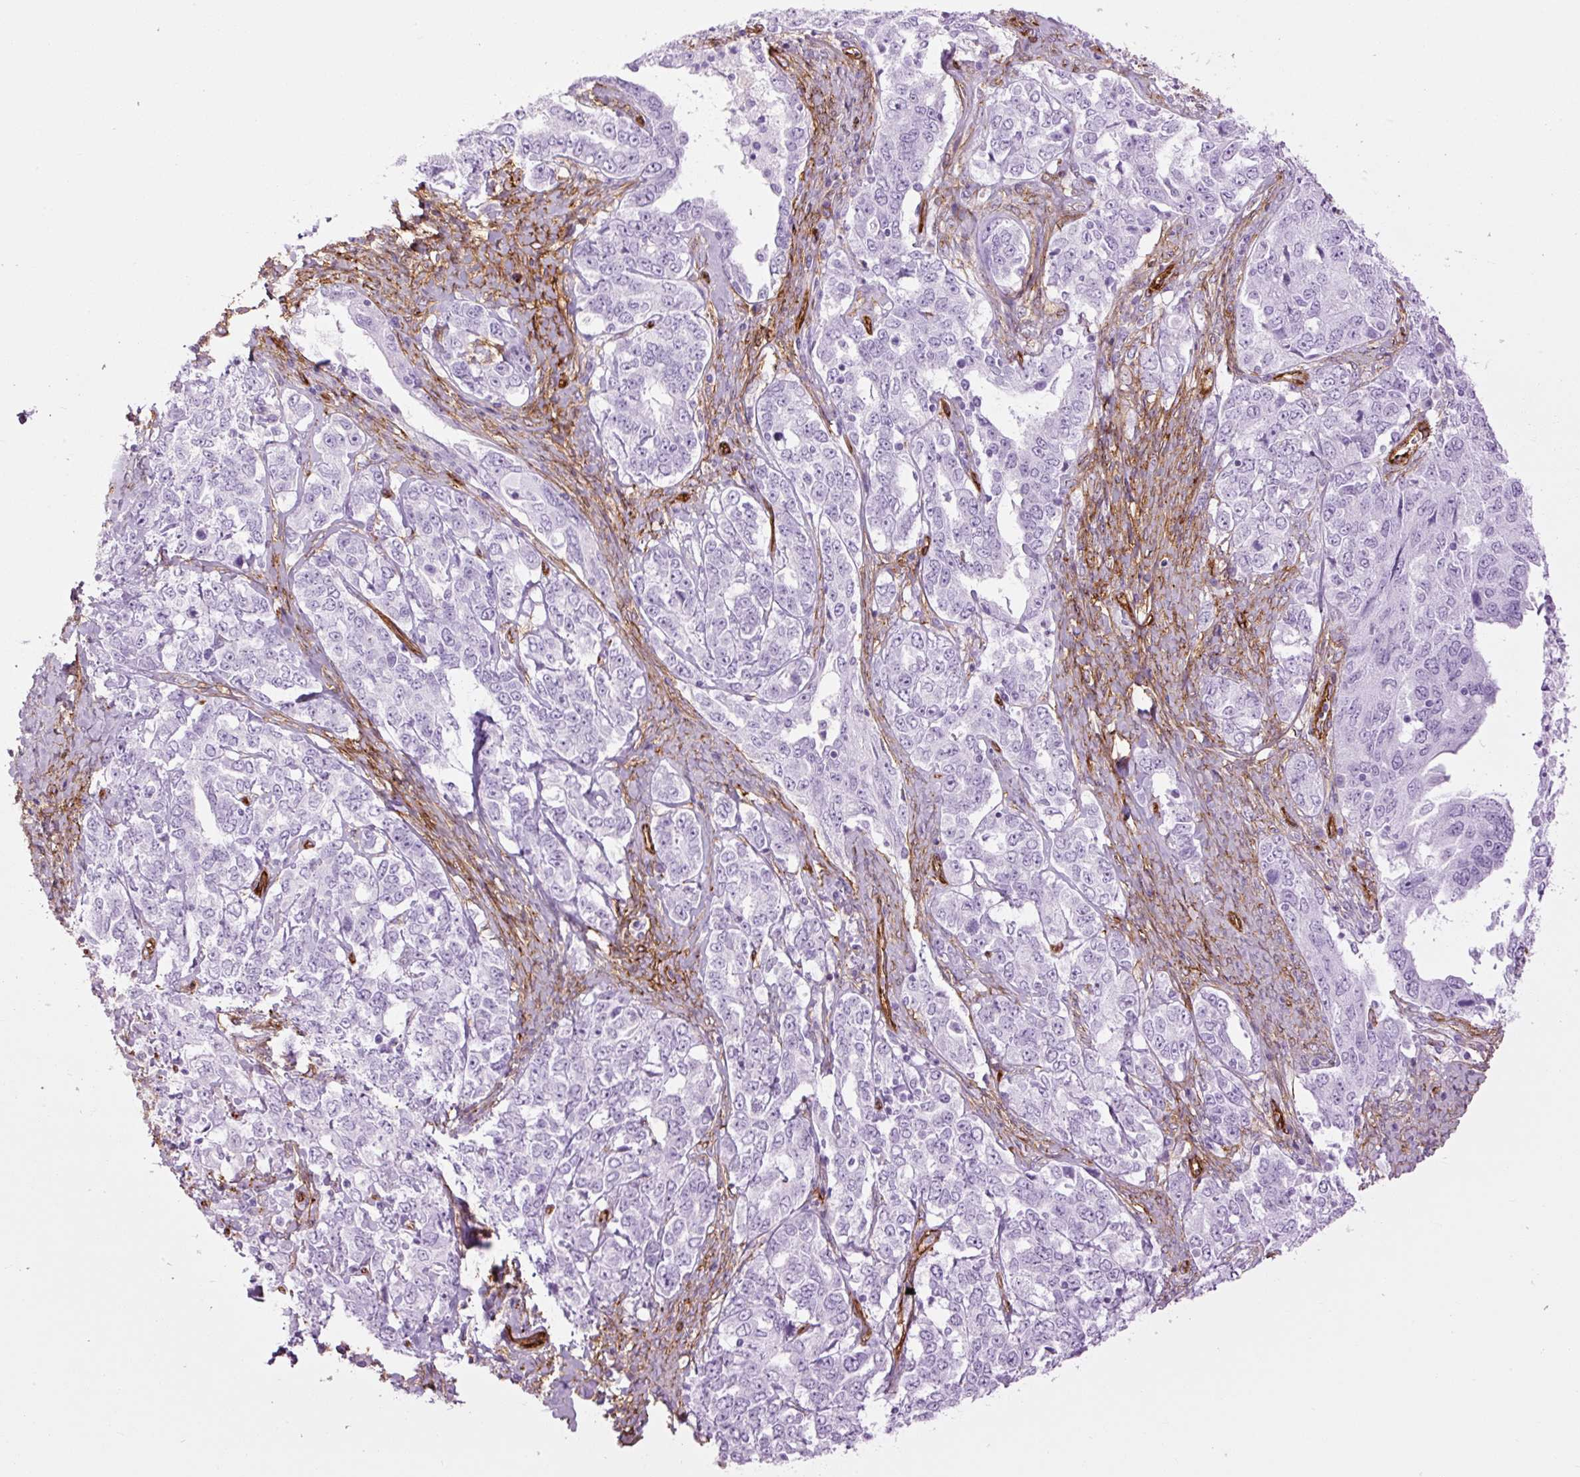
{"staining": {"intensity": "negative", "quantity": "none", "location": "none"}, "tissue": "ovarian cancer", "cell_type": "Tumor cells", "image_type": "cancer", "snomed": [{"axis": "morphology", "description": "Carcinoma, endometroid"}, {"axis": "topography", "description": "Ovary"}], "caption": "High power microscopy image of an immunohistochemistry histopathology image of ovarian endometroid carcinoma, revealing no significant expression in tumor cells.", "gene": "CAV1", "patient": {"sex": "female", "age": 62}}